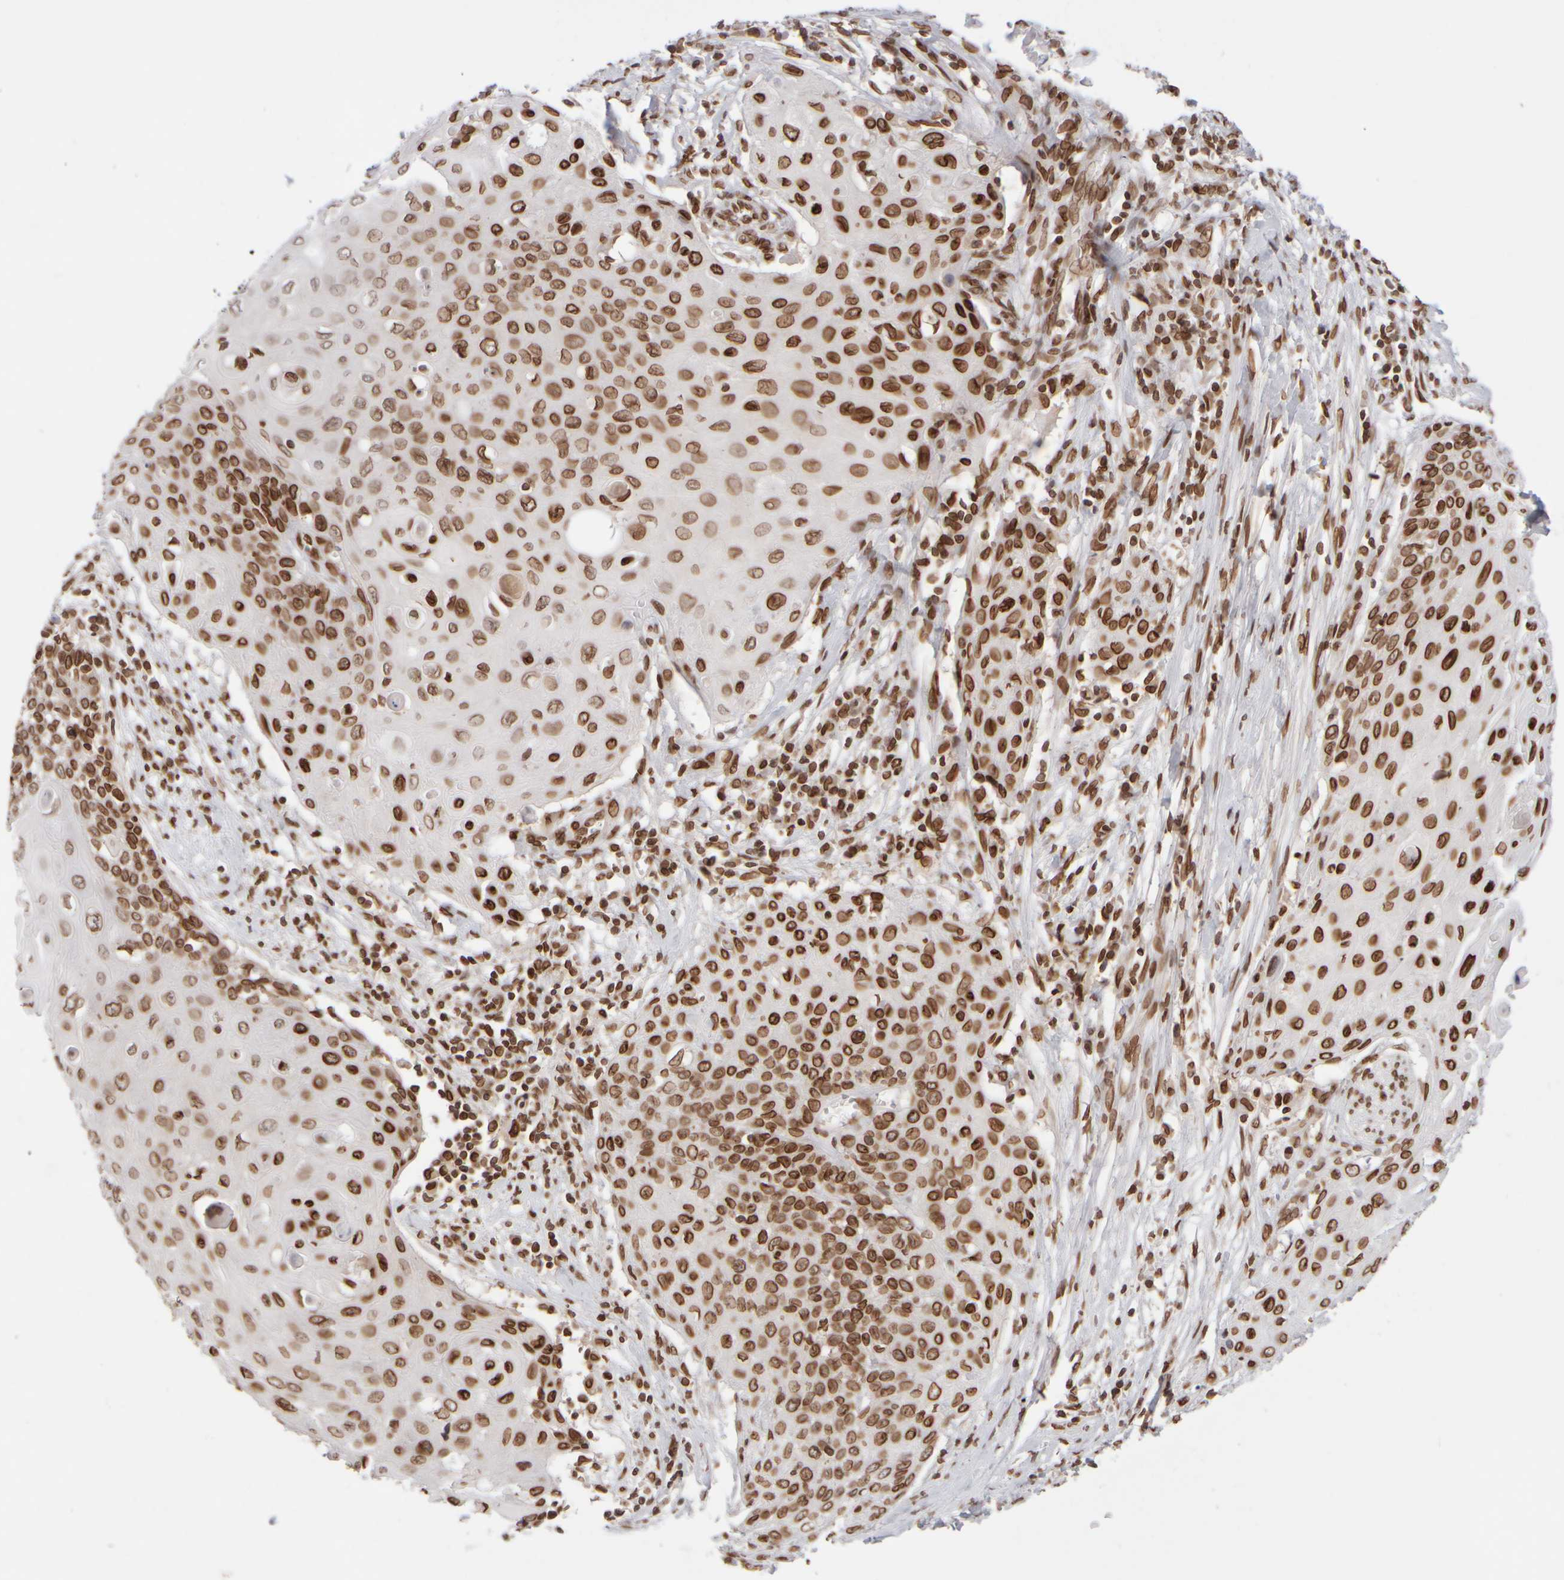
{"staining": {"intensity": "strong", "quantity": ">75%", "location": "cytoplasmic/membranous,nuclear"}, "tissue": "cervical cancer", "cell_type": "Tumor cells", "image_type": "cancer", "snomed": [{"axis": "morphology", "description": "Squamous cell carcinoma, NOS"}, {"axis": "topography", "description": "Cervix"}], "caption": "Protein staining displays strong cytoplasmic/membranous and nuclear staining in about >75% of tumor cells in cervical cancer.", "gene": "ZC3HC1", "patient": {"sex": "female", "age": 39}}